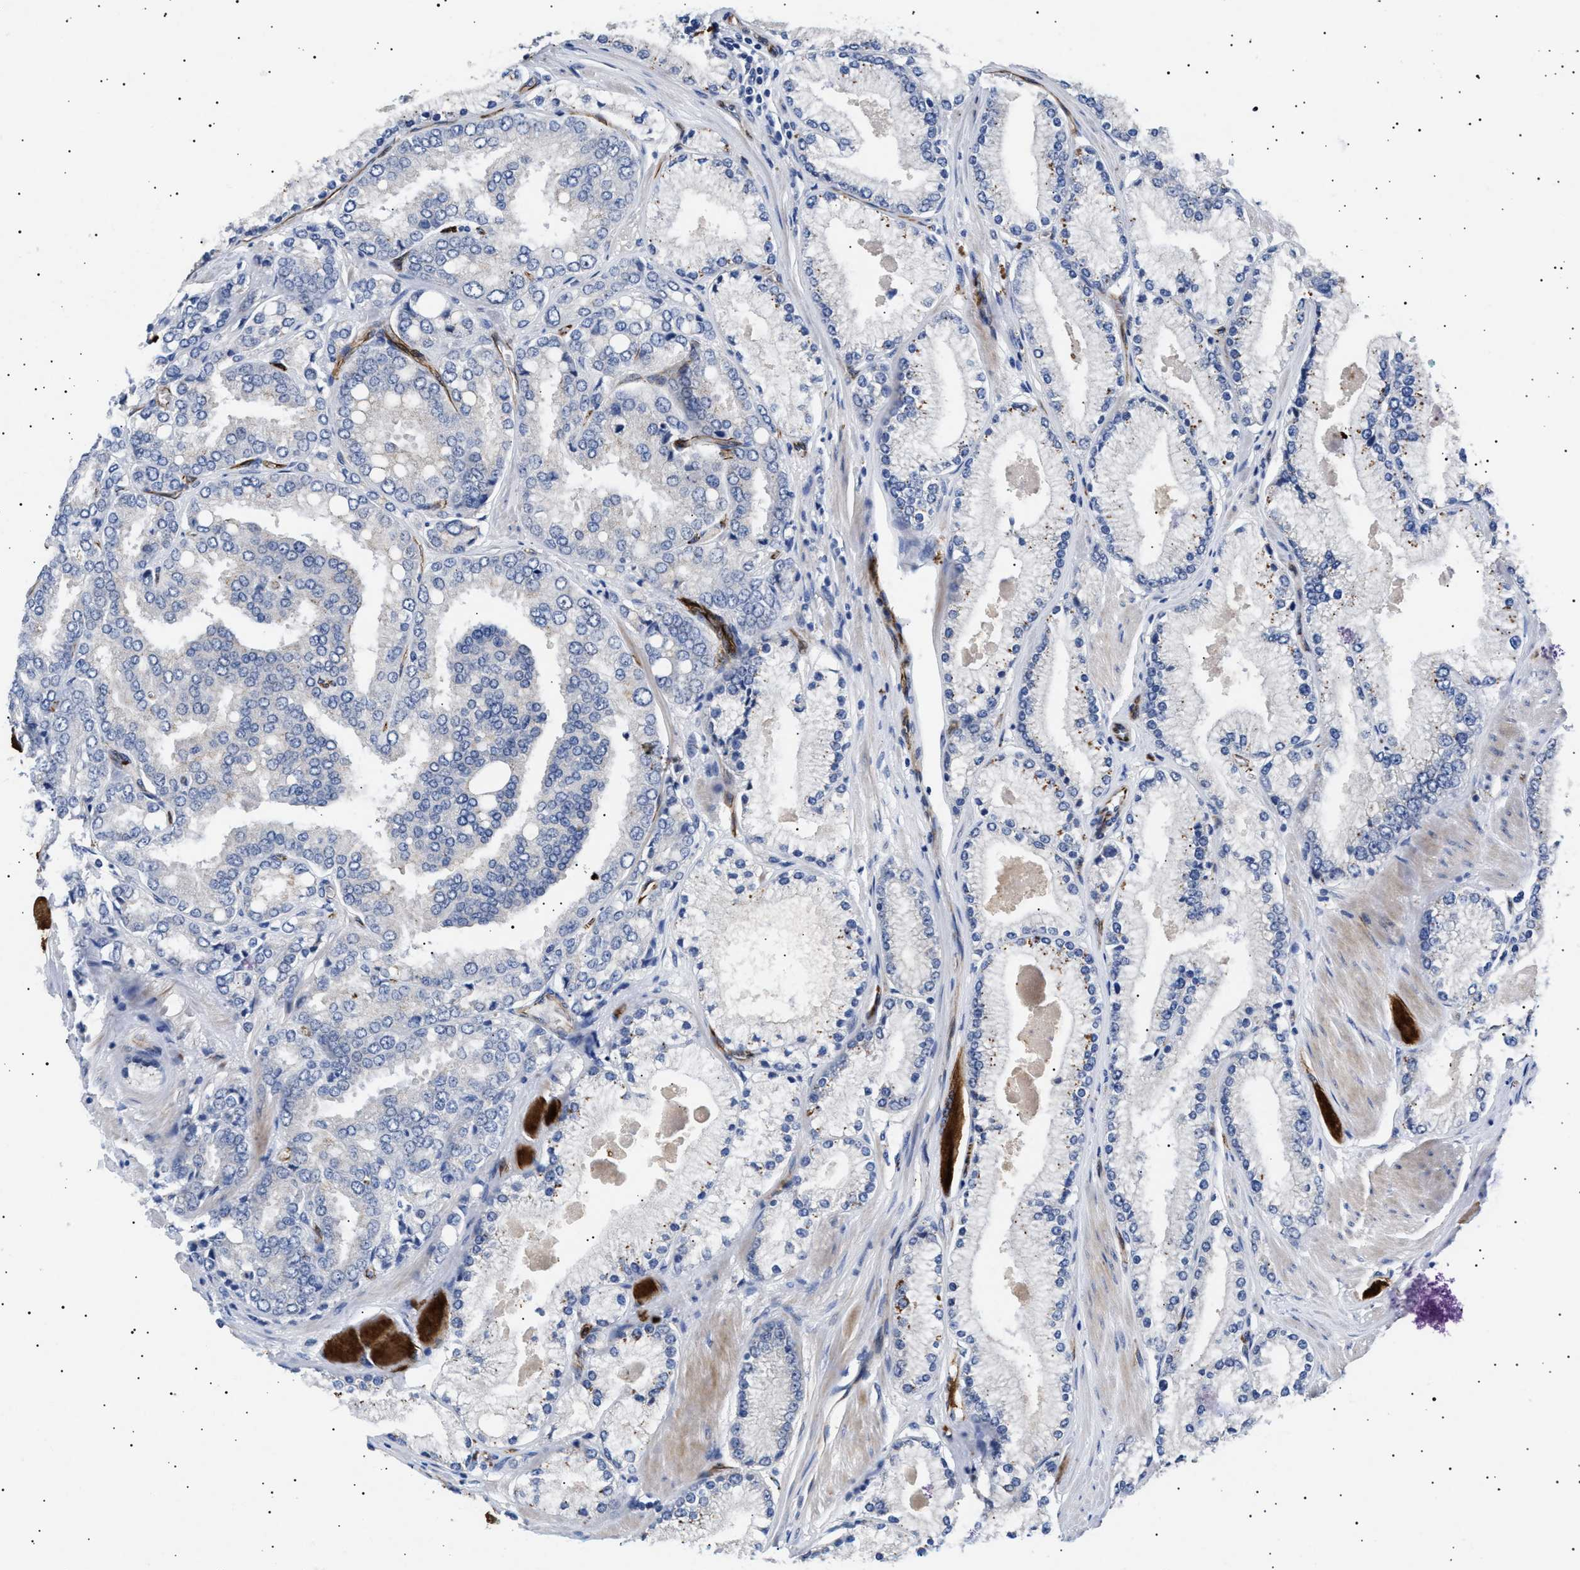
{"staining": {"intensity": "negative", "quantity": "none", "location": "none"}, "tissue": "prostate cancer", "cell_type": "Tumor cells", "image_type": "cancer", "snomed": [{"axis": "morphology", "description": "Adenocarcinoma, High grade"}, {"axis": "topography", "description": "Prostate"}], "caption": "The histopathology image demonstrates no staining of tumor cells in prostate cancer (high-grade adenocarcinoma).", "gene": "OLFML2A", "patient": {"sex": "male", "age": 50}}